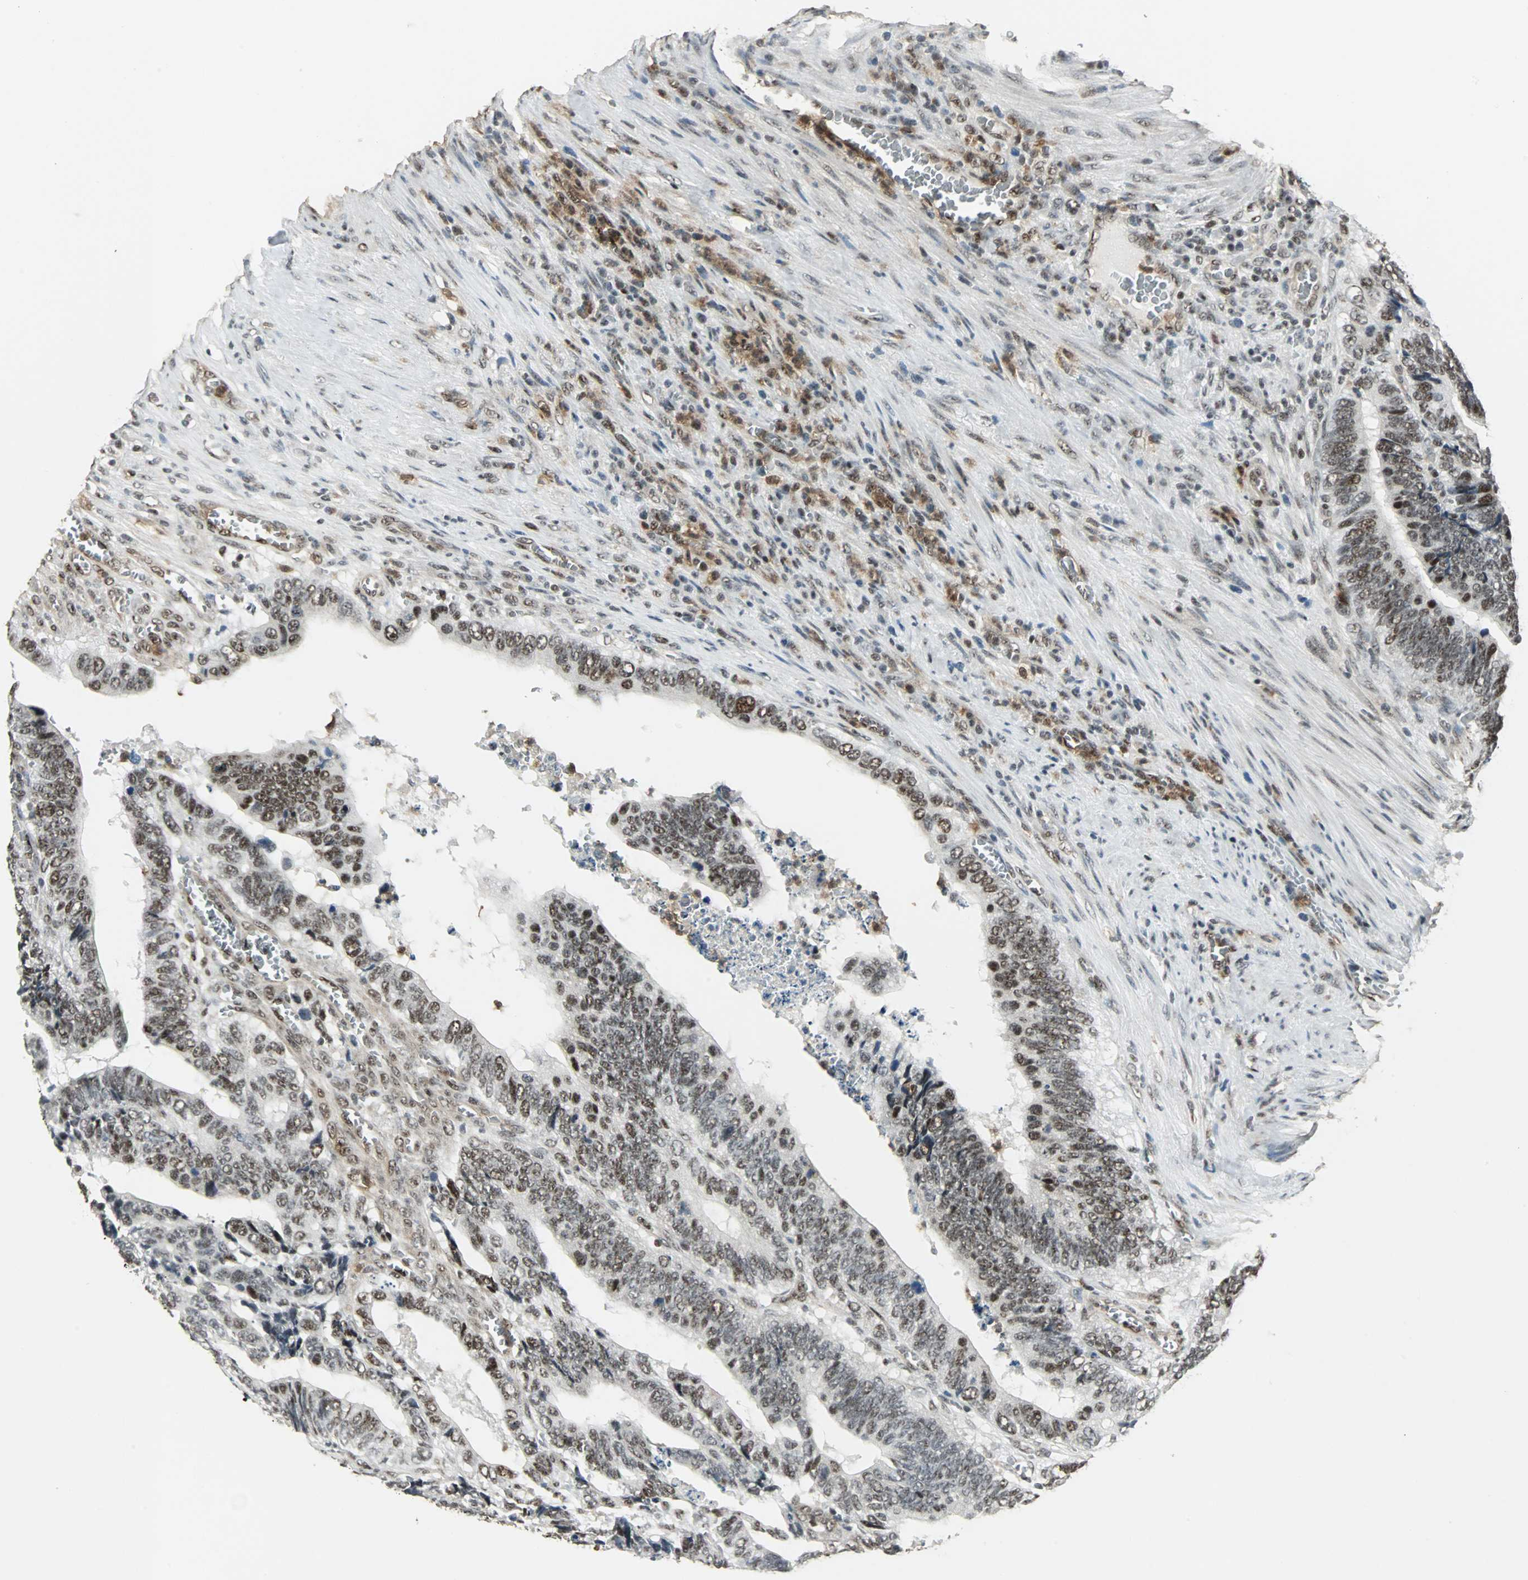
{"staining": {"intensity": "strong", "quantity": ">75%", "location": "nuclear"}, "tissue": "colorectal cancer", "cell_type": "Tumor cells", "image_type": "cancer", "snomed": [{"axis": "morphology", "description": "Adenocarcinoma, NOS"}, {"axis": "topography", "description": "Colon"}], "caption": "There is high levels of strong nuclear positivity in tumor cells of adenocarcinoma (colorectal), as demonstrated by immunohistochemical staining (brown color).", "gene": "MED4", "patient": {"sex": "male", "age": 72}}